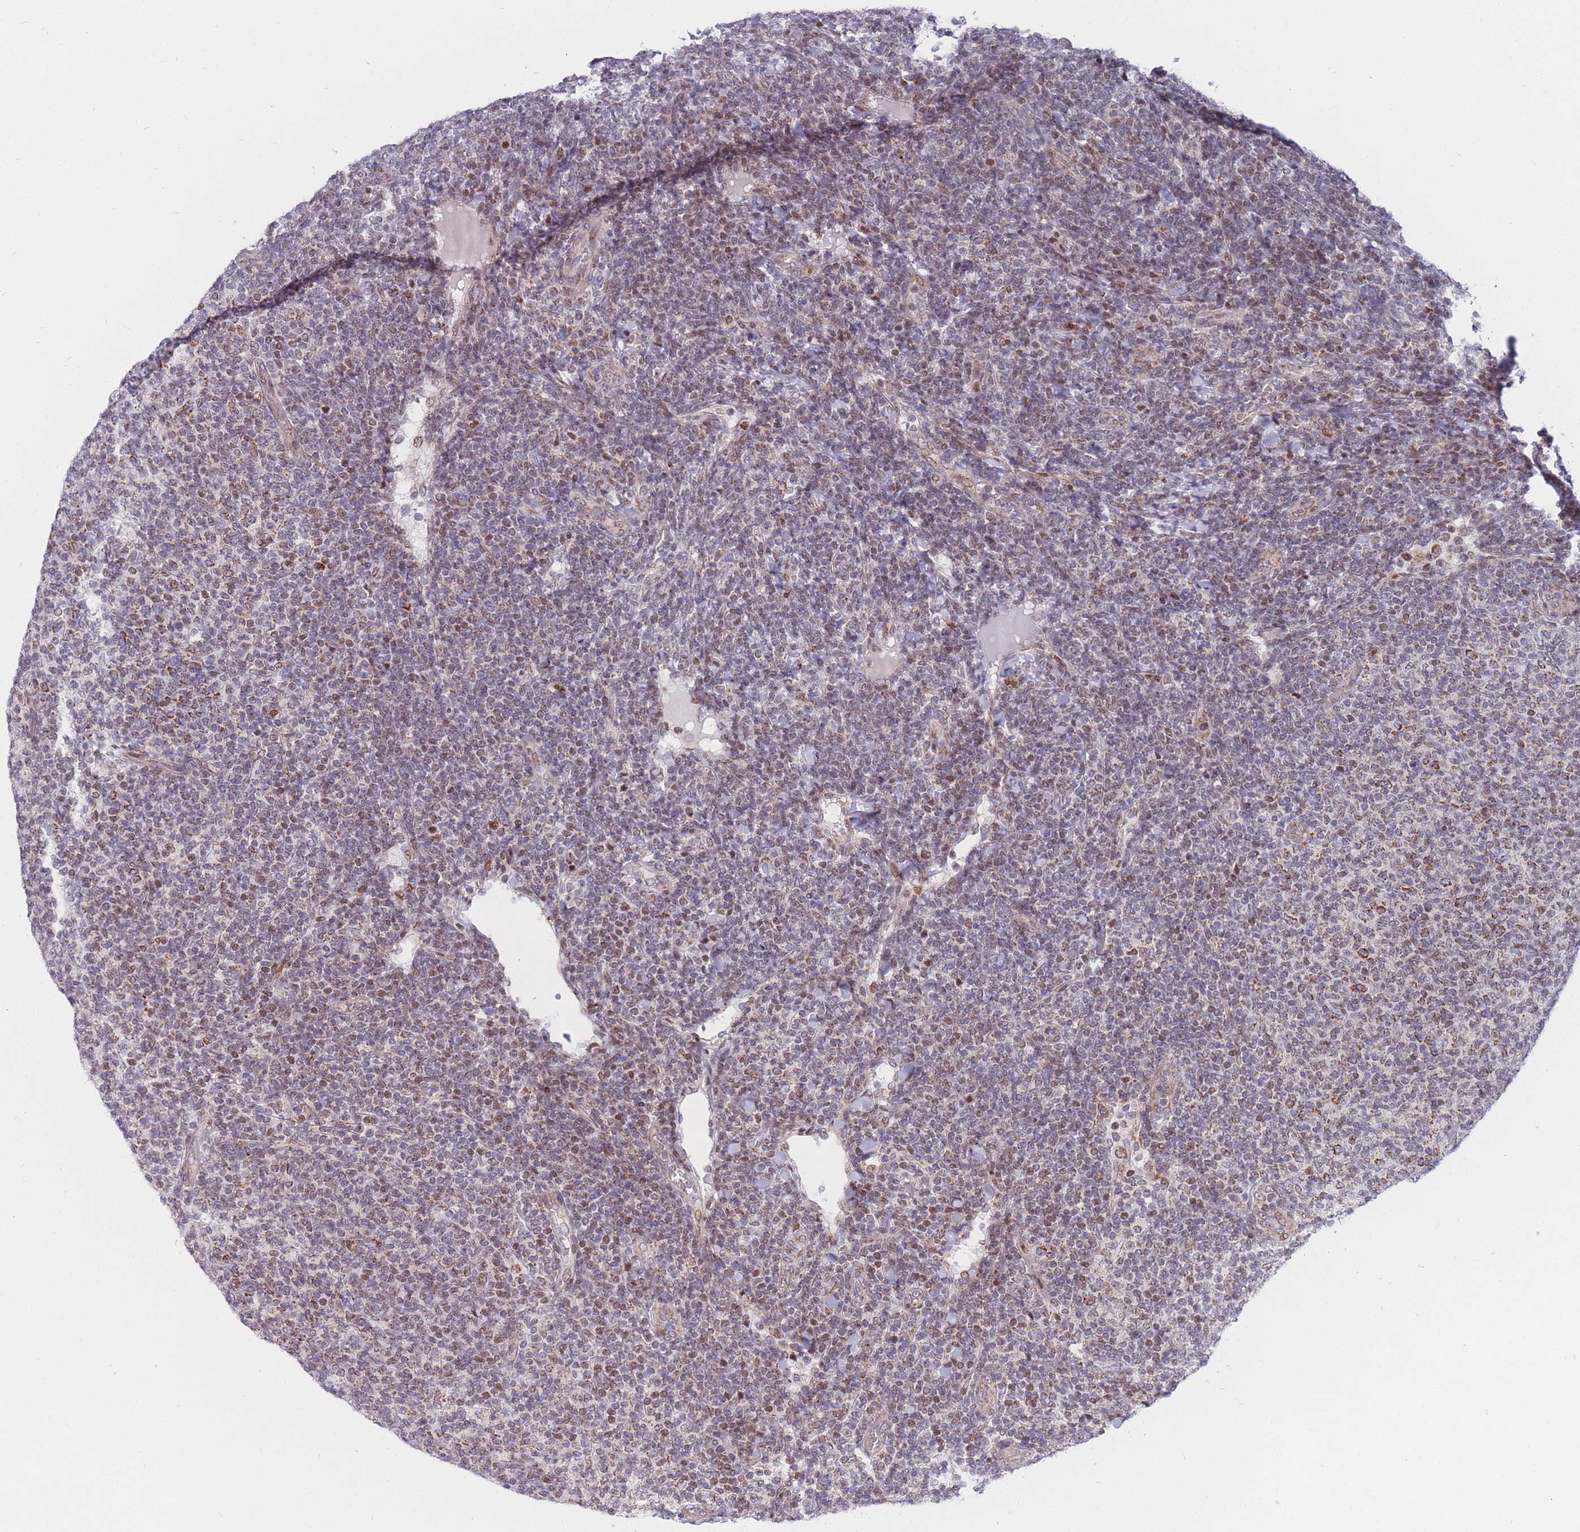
{"staining": {"intensity": "moderate", "quantity": "25%-75%", "location": "cytoplasmic/membranous,nuclear"}, "tissue": "lymphoma", "cell_type": "Tumor cells", "image_type": "cancer", "snomed": [{"axis": "morphology", "description": "Malignant lymphoma, non-Hodgkin's type, Low grade"}, {"axis": "topography", "description": "Lymph node"}], "caption": "Tumor cells show moderate cytoplasmic/membranous and nuclear positivity in approximately 25%-75% of cells in low-grade malignant lymphoma, non-Hodgkin's type. The staining was performed using DAB to visualize the protein expression in brown, while the nuclei were stained in blue with hematoxylin (Magnification: 20x).", "gene": "MOB4", "patient": {"sex": "male", "age": 66}}